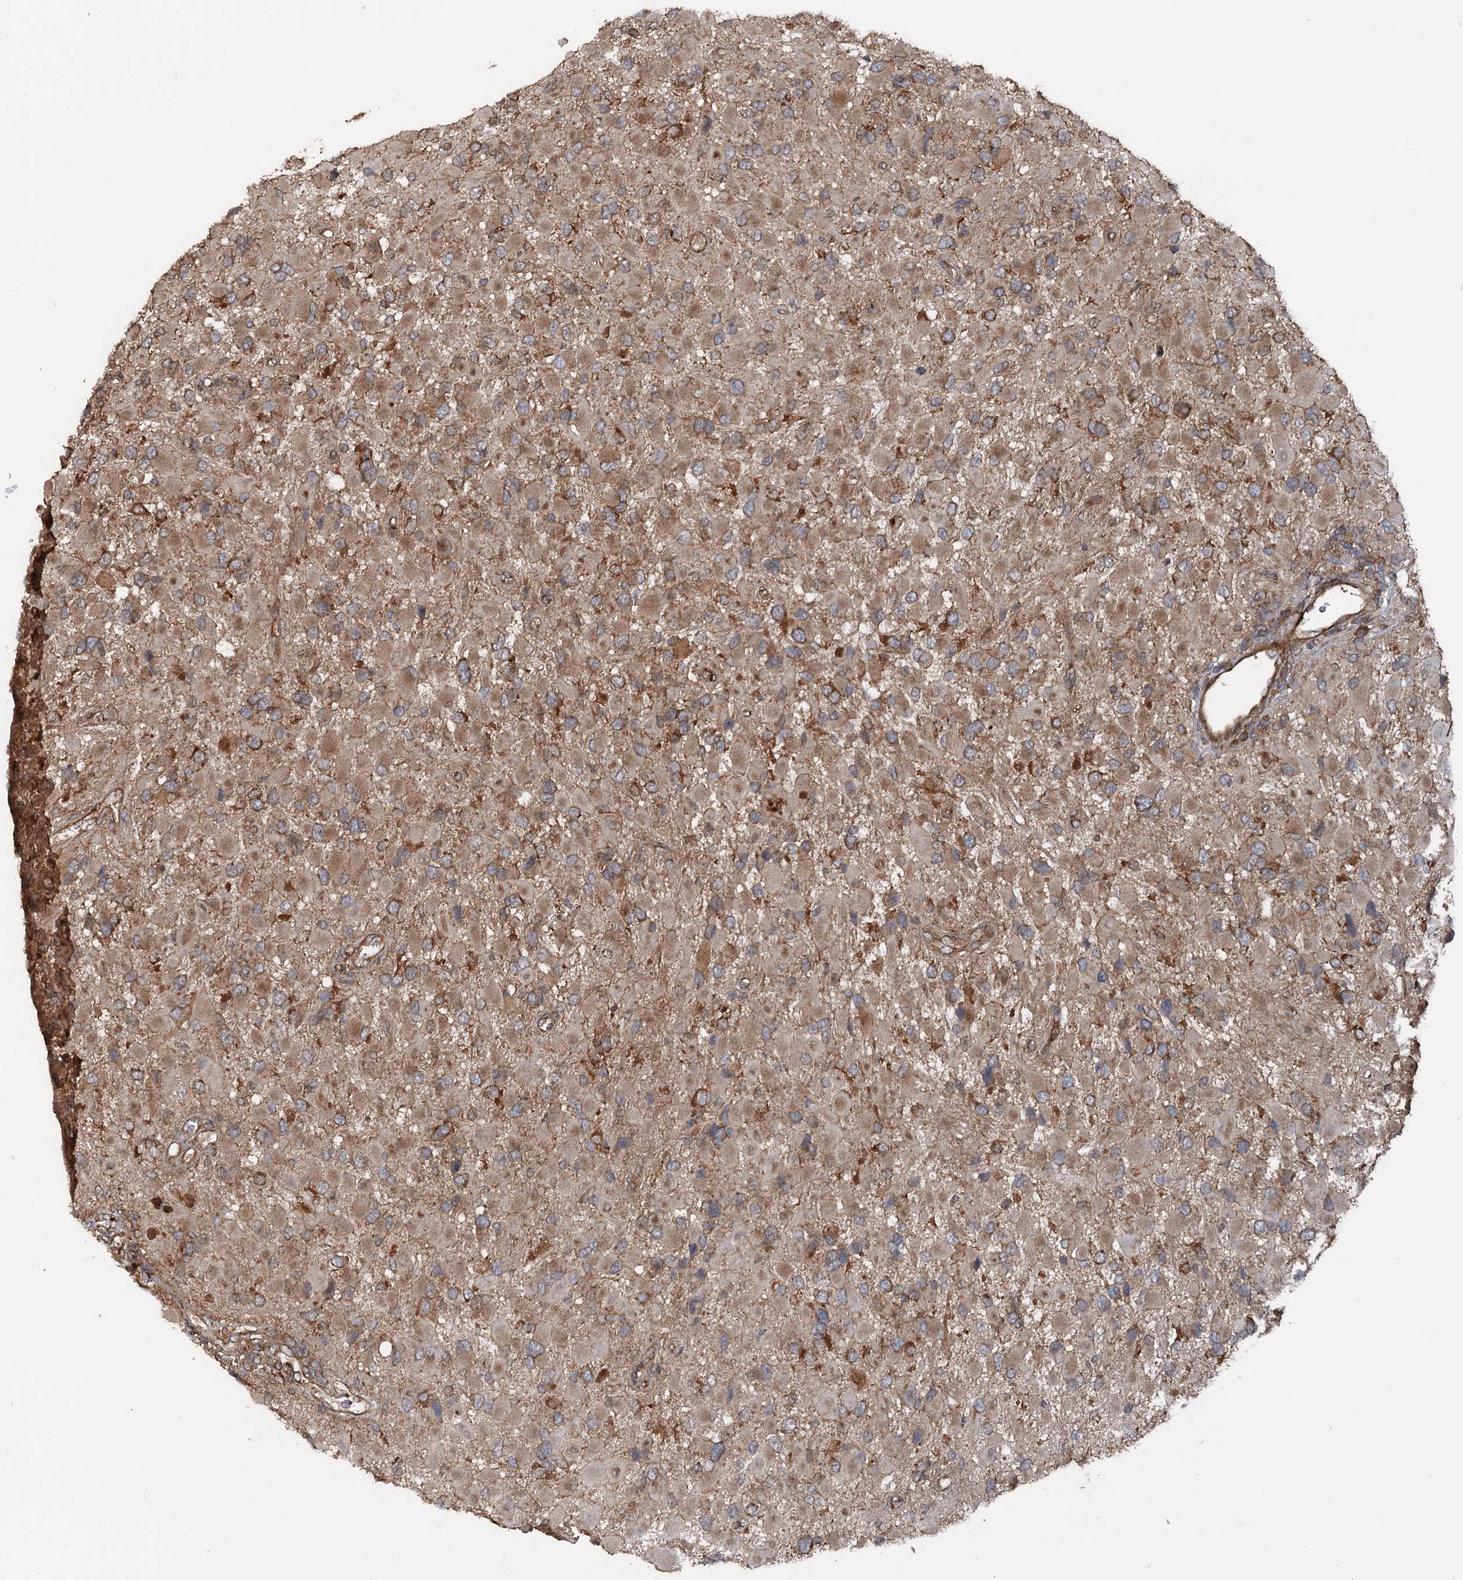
{"staining": {"intensity": "moderate", "quantity": ">75%", "location": "cytoplasmic/membranous"}, "tissue": "glioma", "cell_type": "Tumor cells", "image_type": "cancer", "snomed": [{"axis": "morphology", "description": "Glioma, malignant, High grade"}, {"axis": "topography", "description": "Brain"}], "caption": "The image shows a brown stain indicating the presence of a protein in the cytoplasmic/membranous of tumor cells in glioma.", "gene": "RNF214", "patient": {"sex": "male", "age": 53}}